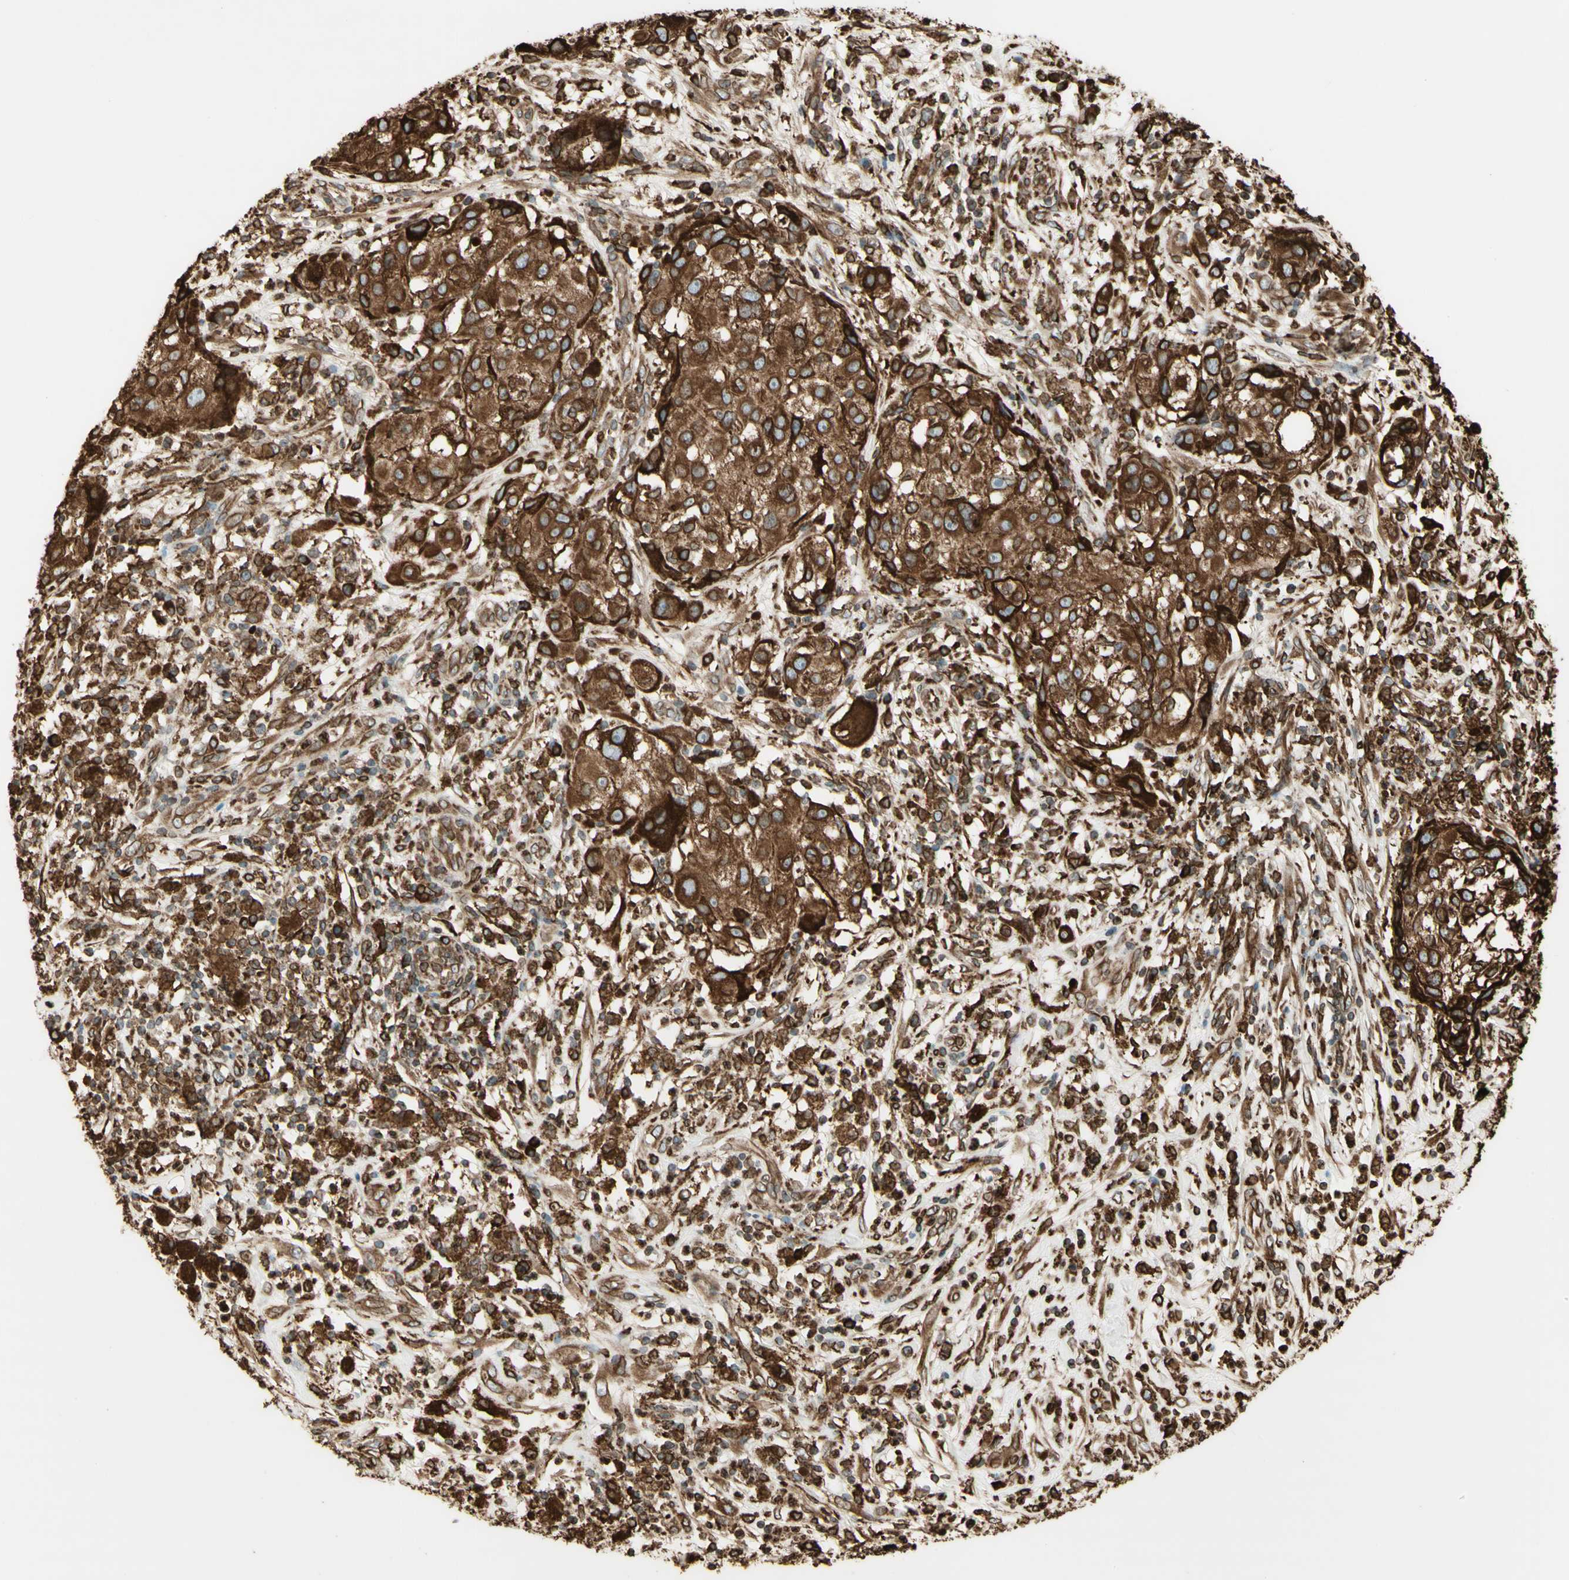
{"staining": {"intensity": "strong", "quantity": ">75%", "location": "cytoplasmic/membranous"}, "tissue": "melanoma", "cell_type": "Tumor cells", "image_type": "cancer", "snomed": [{"axis": "morphology", "description": "Necrosis, NOS"}, {"axis": "morphology", "description": "Malignant melanoma, NOS"}, {"axis": "topography", "description": "Skin"}], "caption": "Immunohistochemical staining of malignant melanoma displays strong cytoplasmic/membranous protein positivity in about >75% of tumor cells. The staining was performed using DAB (3,3'-diaminobenzidine) to visualize the protein expression in brown, while the nuclei were stained in blue with hematoxylin (Magnification: 20x).", "gene": "CANX", "patient": {"sex": "female", "age": 87}}